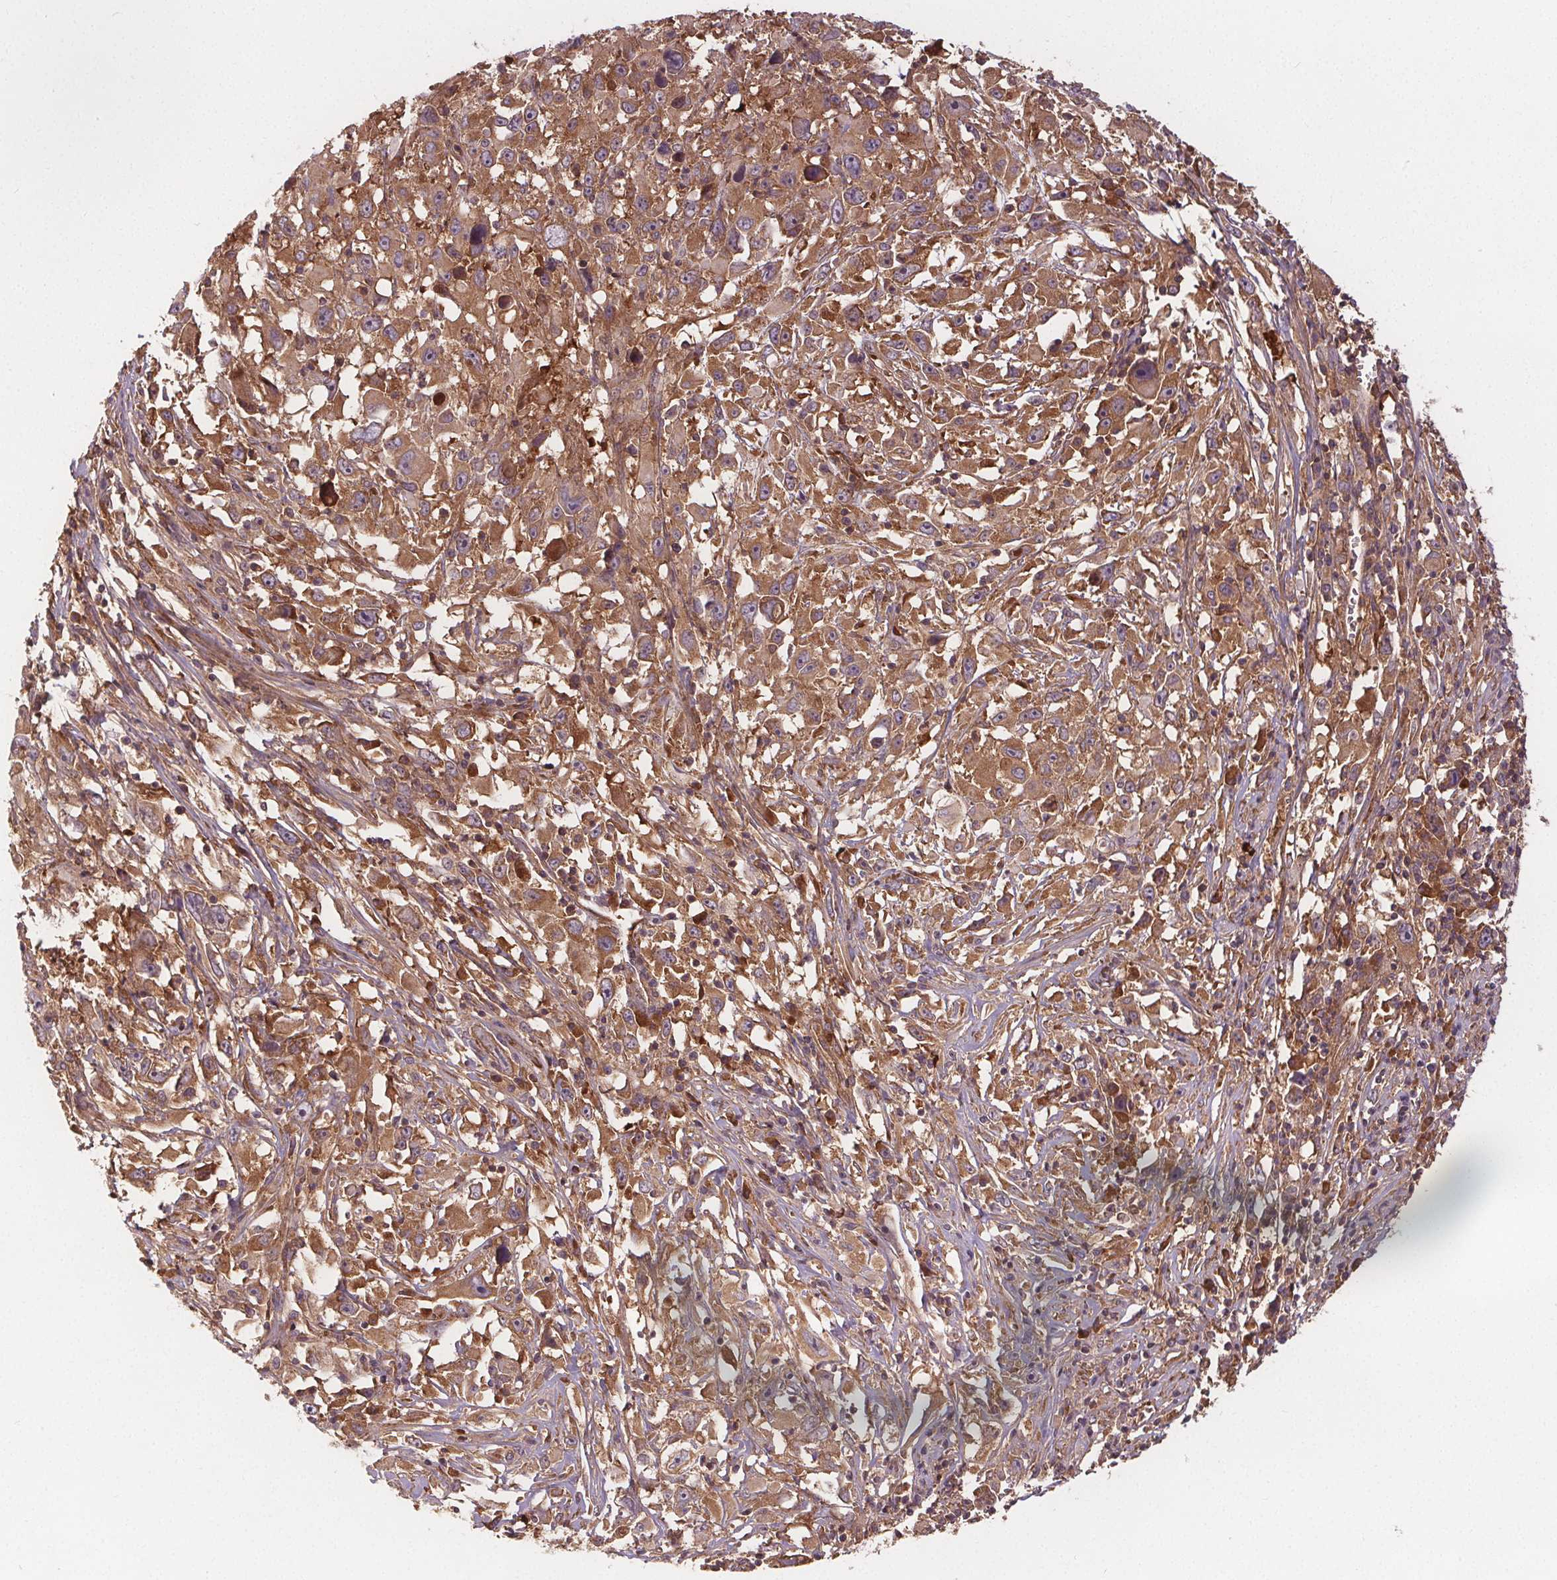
{"staining": {"intensity": "moderate", "quantity": ">75%", "location": "cytoplasmic/membranous"}, "tissue": "melanoma", "cell_type": "Tumor cells", "image_type": "cancer", "snomed": [{"axis": "morphology", "description": "Malignant melanoma, Metastatic site"}, {"axis": "topography", "description": "Soft tissue"}], "caption": "The histopathology image exhibits immunohistochemical staining of malignant melanoma (metastatic site). There is moderate cytoplasmic/membranous staining is seen in approximately >75% of tumor cells. Immunohistochemistry (ihc) stains the protein in brown and the nuclei are stained blue.", "gene": "EIF3D", "patient": {"sex": "male", "age": 50}}